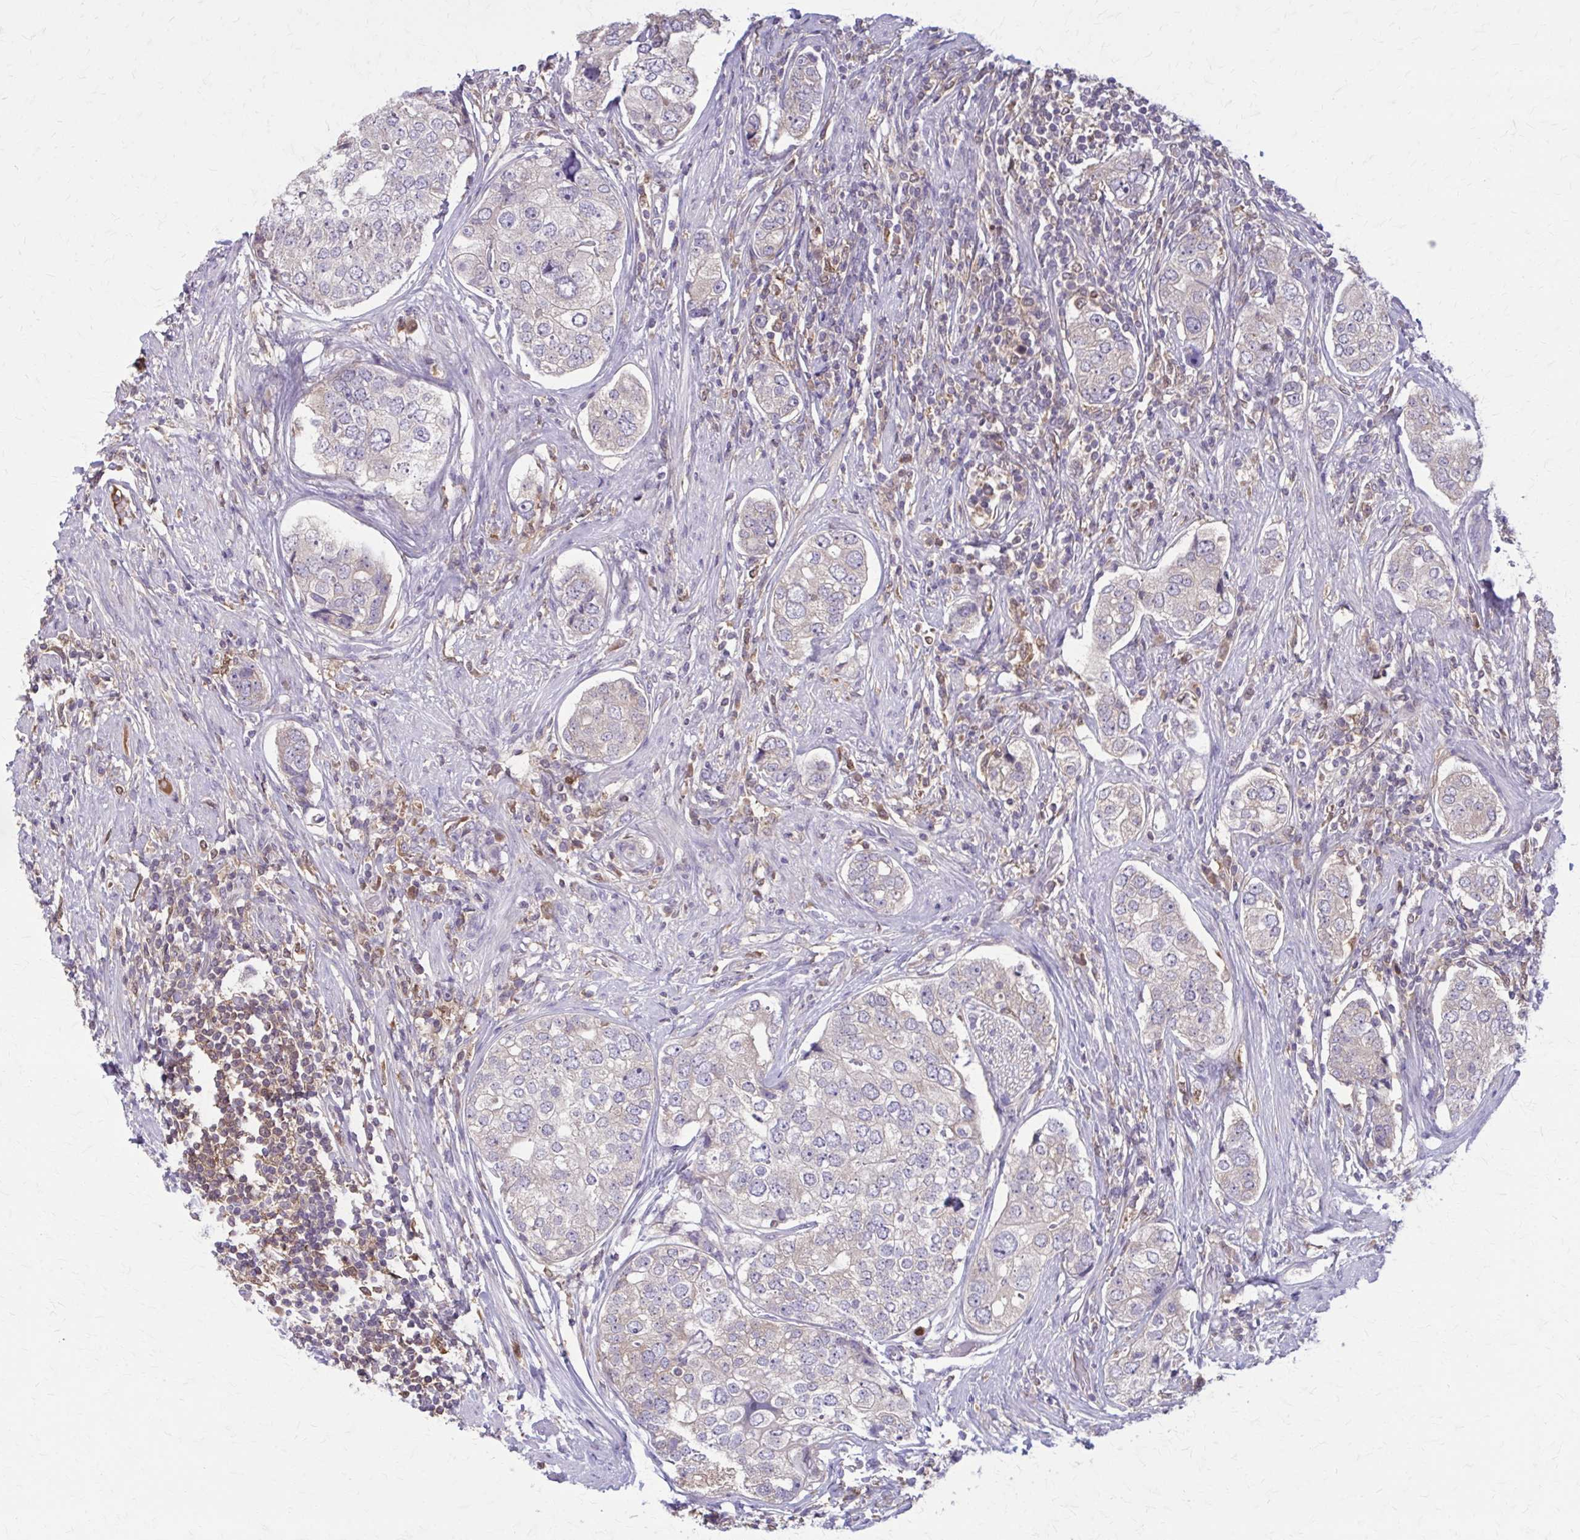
{"staining": {"intensity": "negative", "quantity": "none", "location": "none"}, "tissue": "prostate cancer", "cell_type": "Tumor cells", "image_type": "cancer", "snomed": [{"axis": "morphology", "description": "Adenocarcinoma, High grade"}, {"axis": "topography", "description": "Prostate"}], "caption": "Tumor cells show no significant positivity in prostate adenocarcinoma (high-grade). (Stains: DAB (3,3'-diaminobenzidine) immunohistochemistry (IHC) with hematoxylin counter stain, Microscopy: brightfield microscopy at high magnification).", "gene": "NRBF2", "patient": {"sex": "male", "age": 60}}